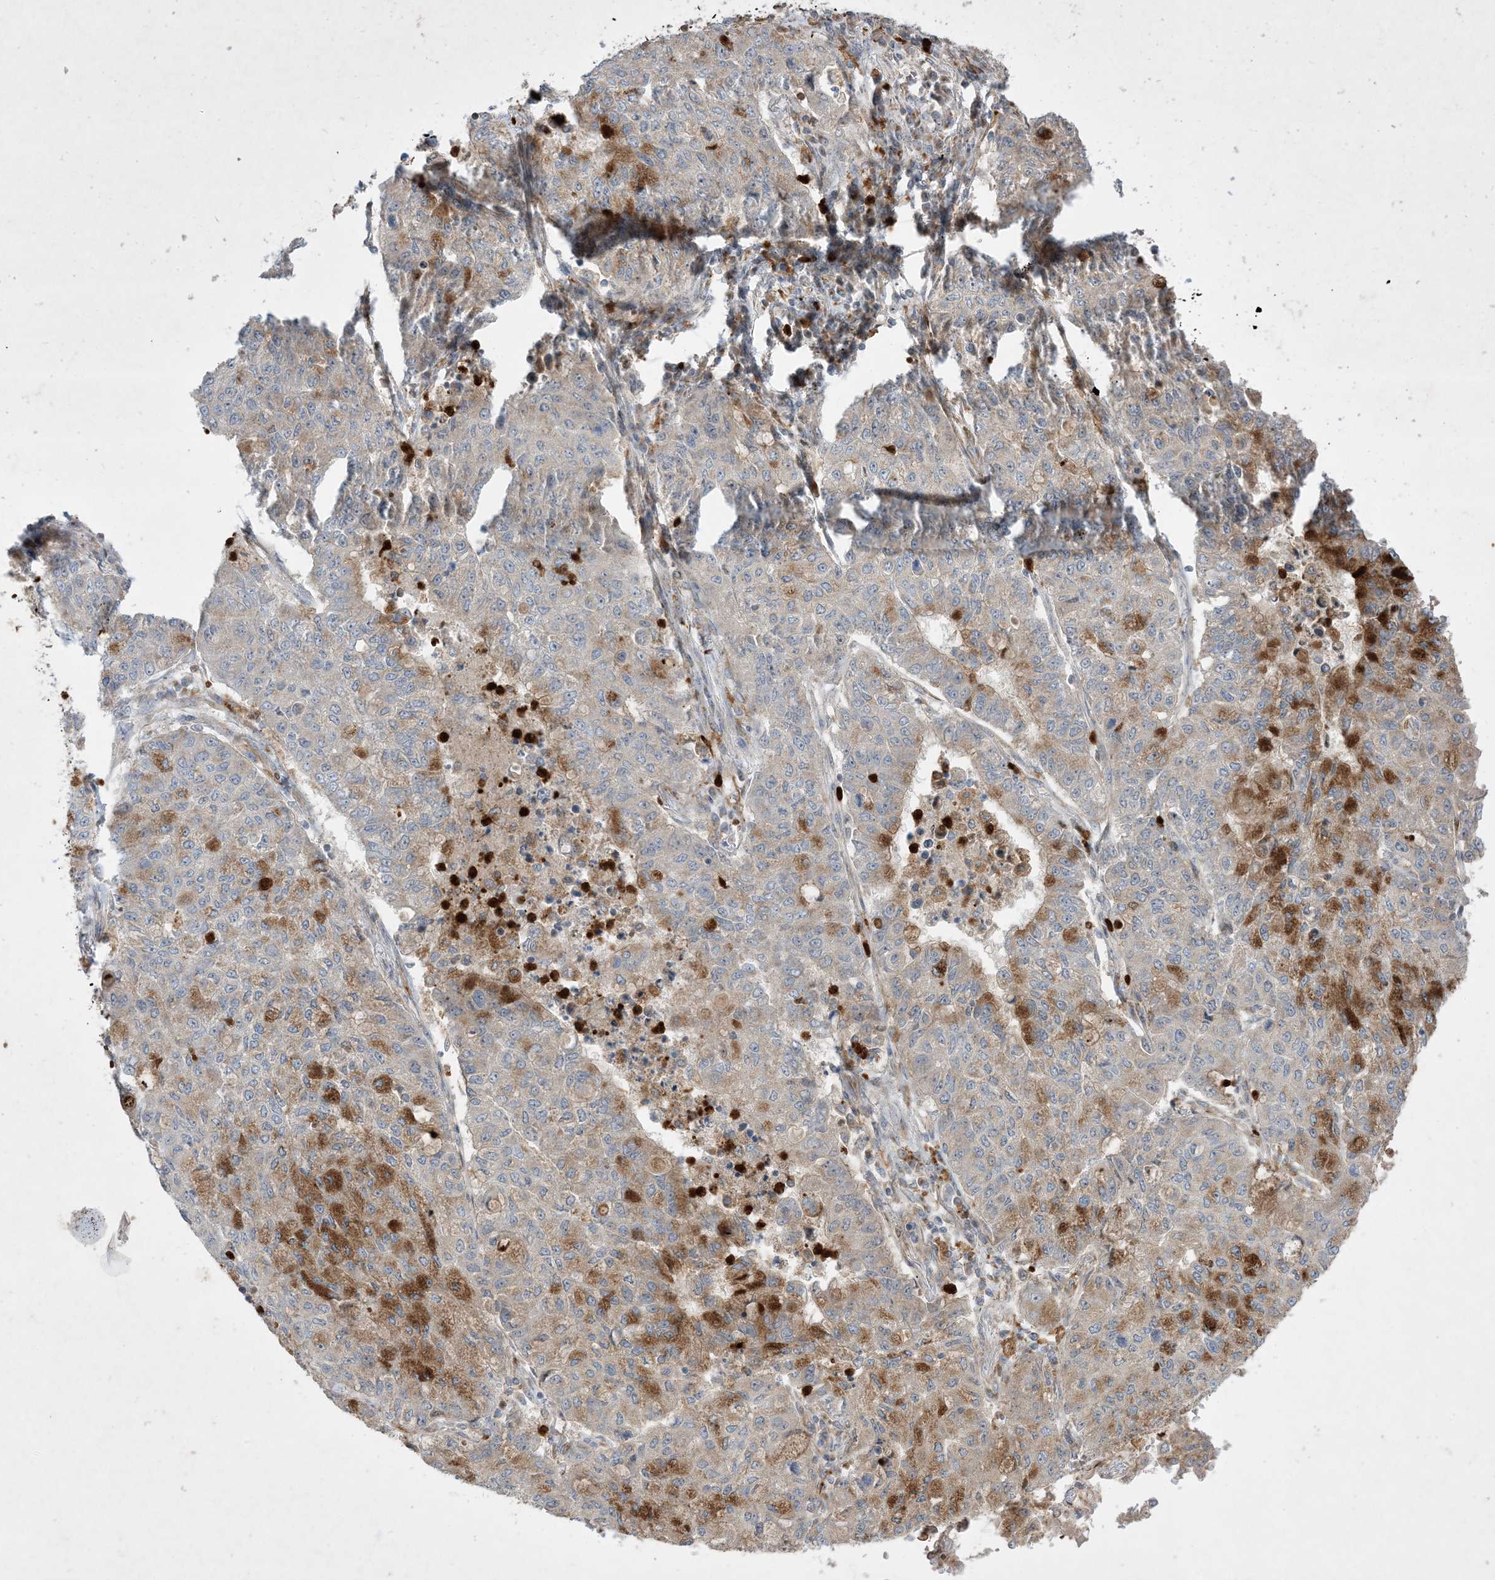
{"staining": {"intensity": "moderate", "quantity": "<25%", "location": "cytoplasmic/membranous"}, "tissue": "lung cancer", "cell_type": "Tumor cells", "image_type": "cancer", "snomed": [{"axis": "morphology", "description": "Squamous cell carcinoma, NOS"}, {"axis": "topography", "description": "Lung"}], "caption": "Human squamous cell carcinoma (lung) stained with a brown dye displays moderate cytoplasmic/membranous positive positivity in about <25% of tumor cells.", "gene": "IFT57", "patient": {"sex": "male", "age": 74}}